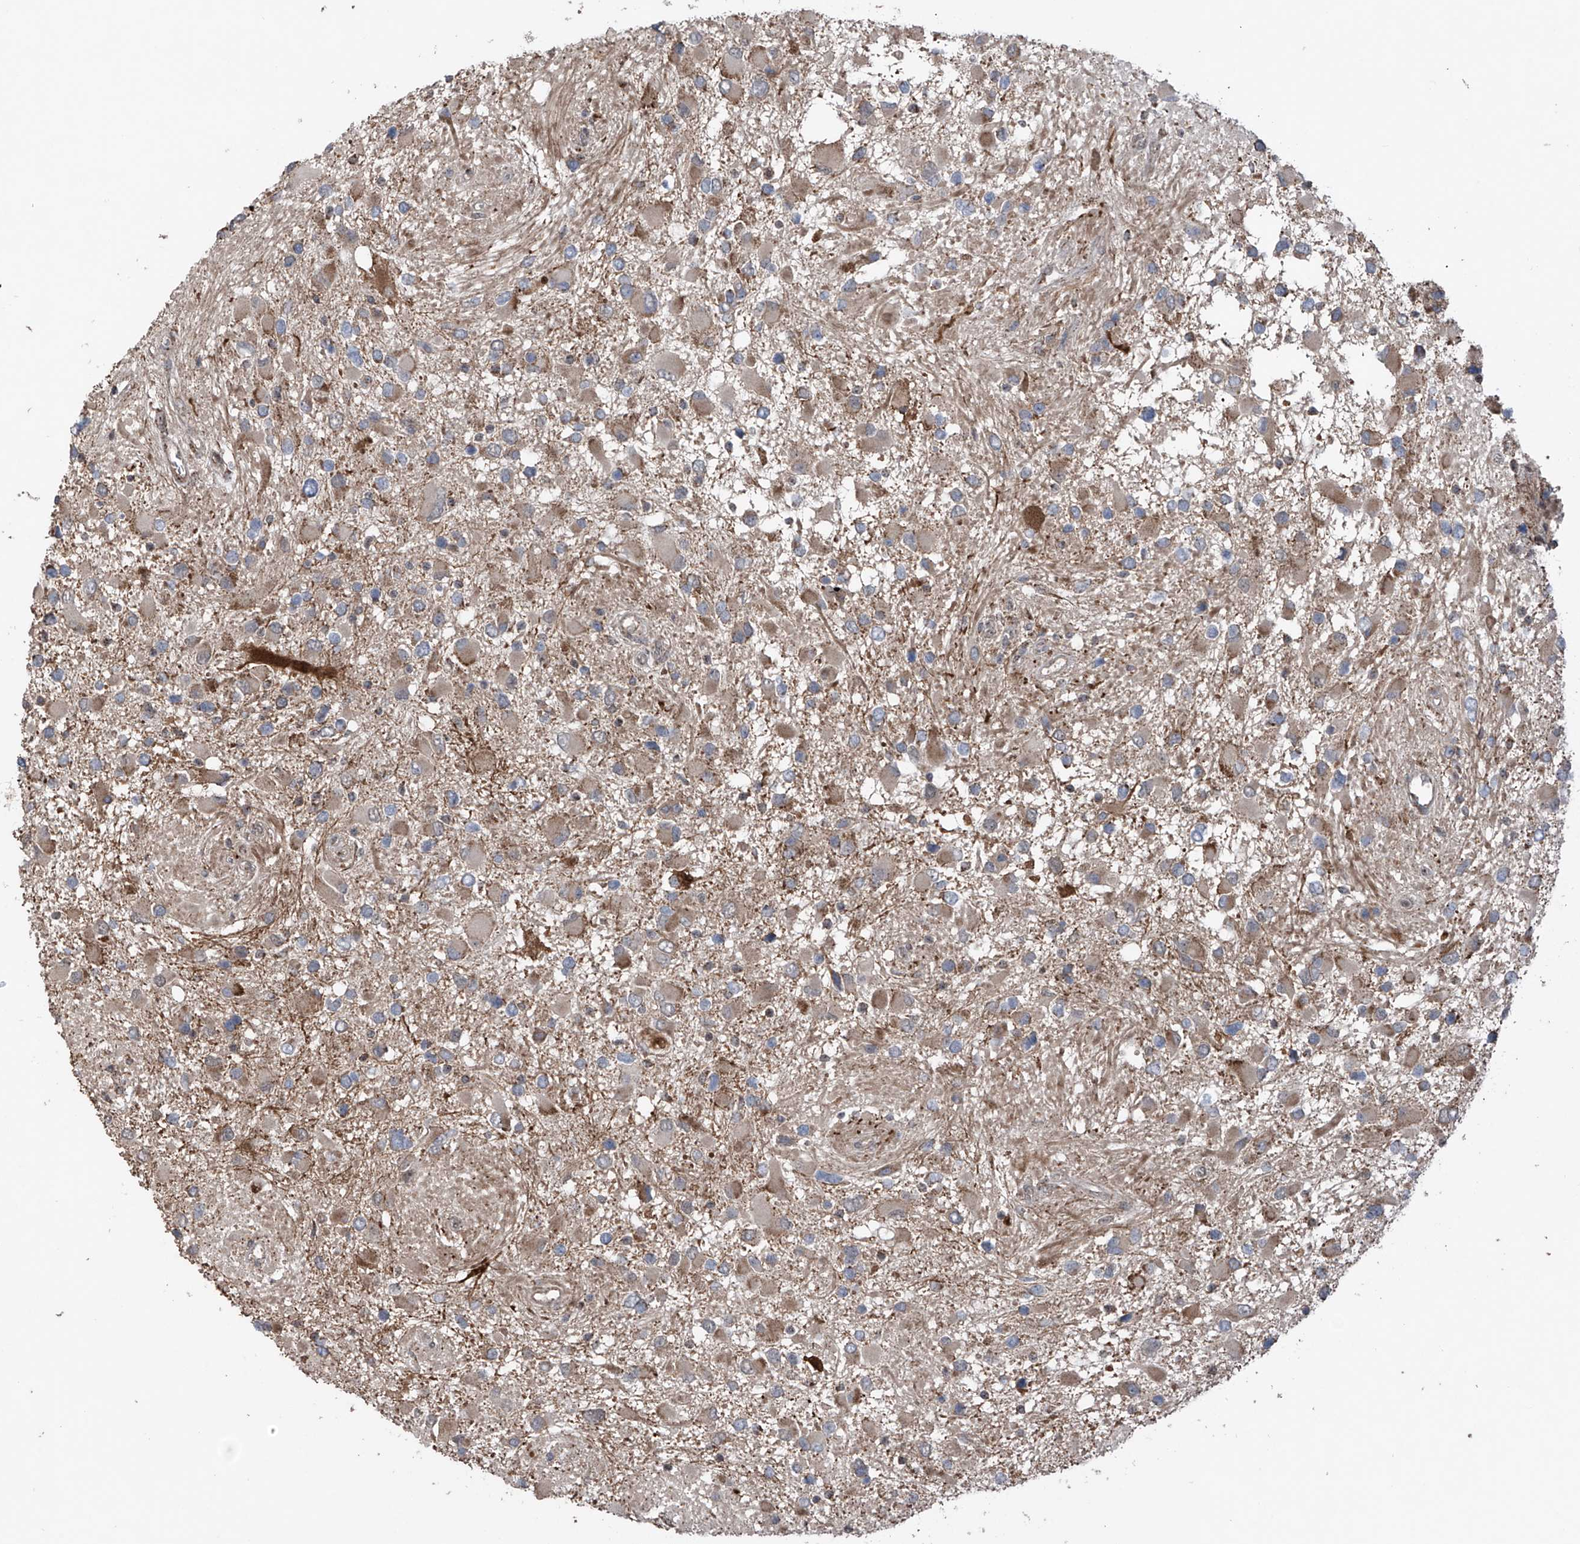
{"staining": {"intensity": "moderate", "quantity": "<25%", "location": "cytoplasmic/membranous"}, "tissue": "glioma", "cell_type": "Tumor cells", "image_type": "cancer", "snomed": [{"axis": "morphology", "description": "Glioma, malignant, High grade"}, {"axis": "topography", "description": "Brain"}], "caption": "A photomicrograph of glioma stained for a protein shows moderate cytoplasmic/membranous brown staining in tumor cells. (Stains: DAB (3,3'-diaminobenzidine) in brown, nuclei in blue, Microscopy: brightfield microscopy at high magnification).", "gene": "SAMD3", "patient": {"sex": "male", "age": 53}}